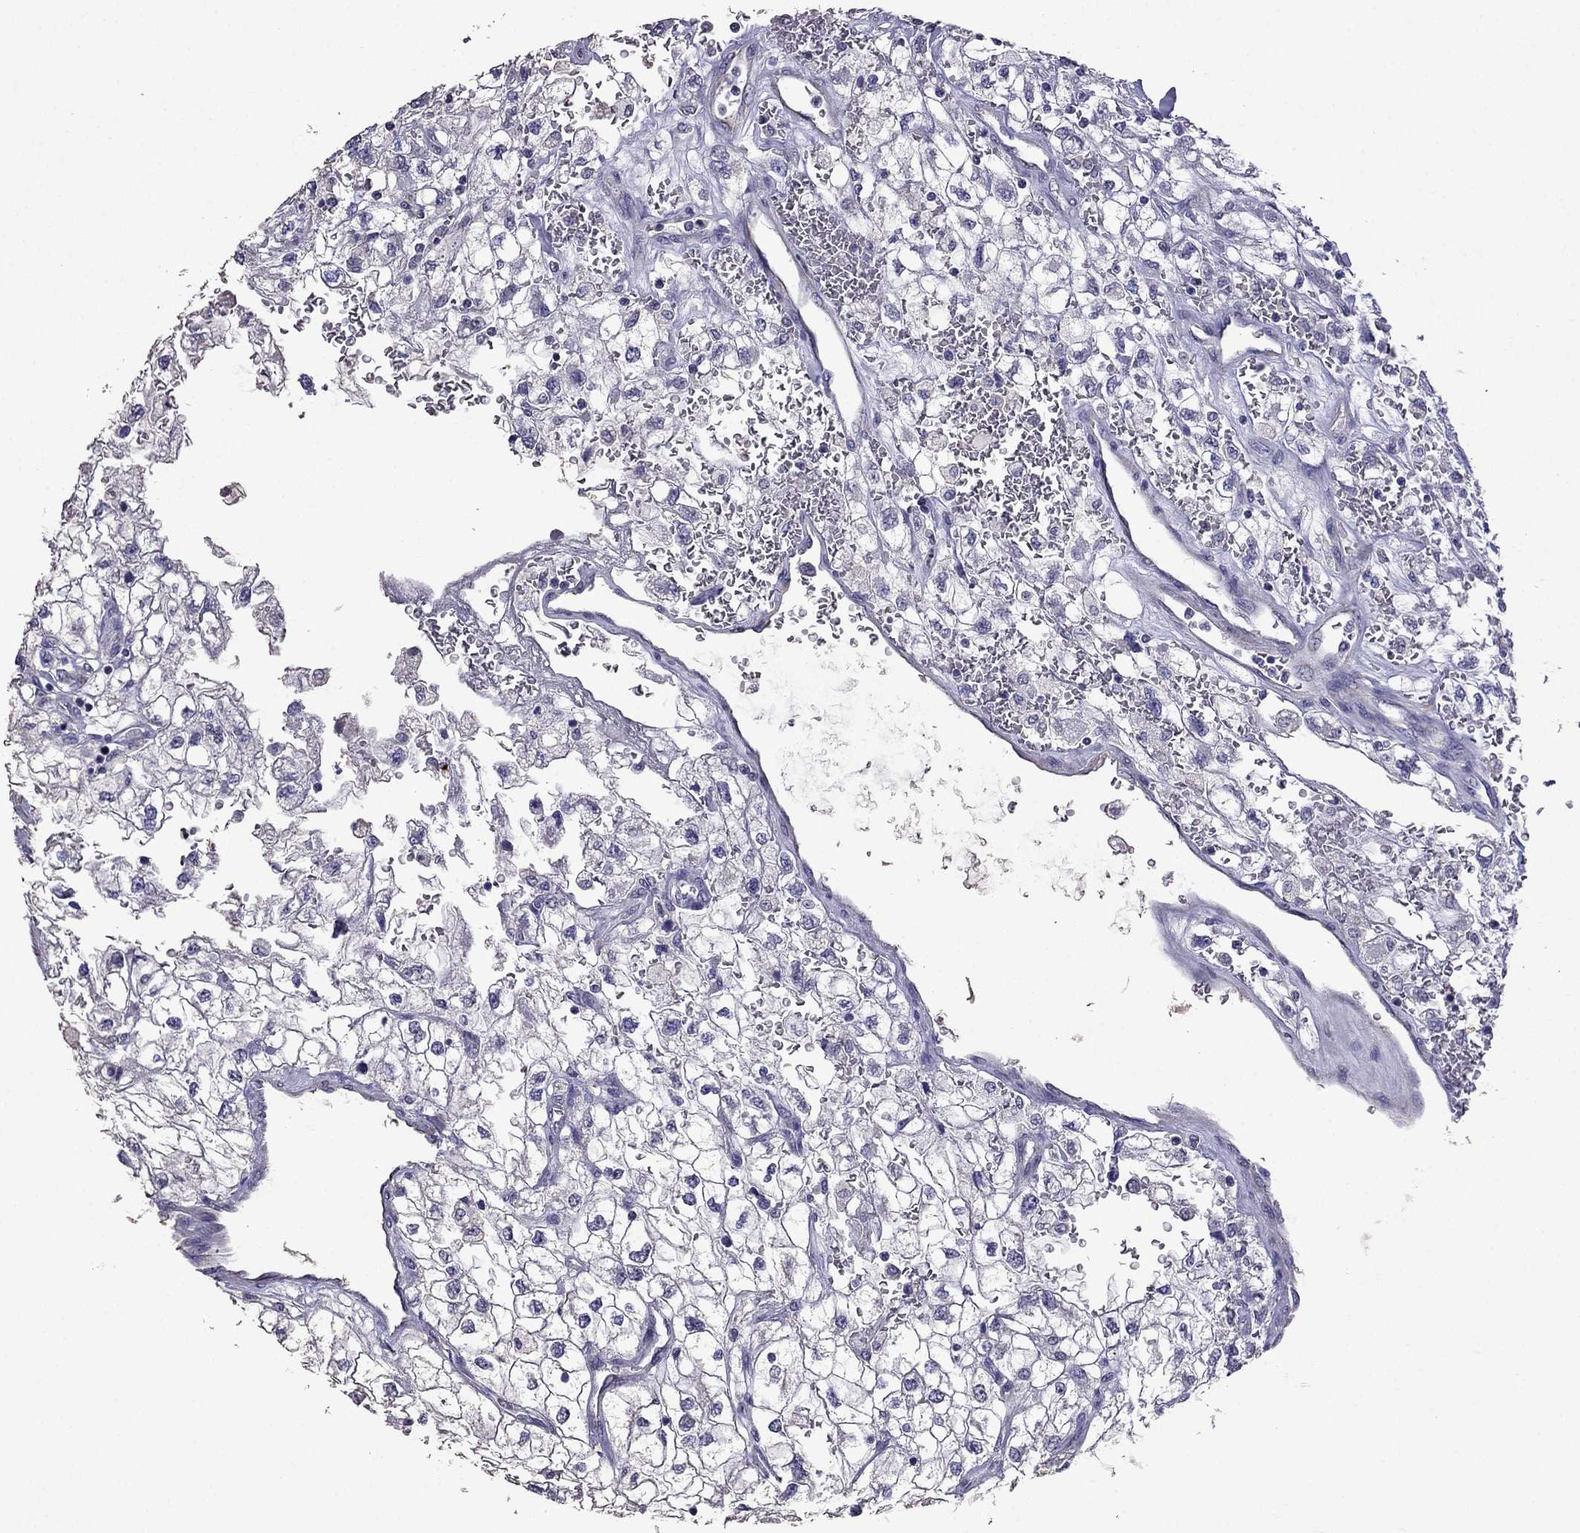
{"staining": {"intensity": "negative", "quantity": "none", "location": "none"}, "tissue": "renal cancer", "cell_type": "Tumor cells", "image_type": "cancer", "snomed": [{"axis": "morphology", "description": "Adenocarcinoma, NOS"}, {"axis": "topography", "description": "Kidney"}], "caption": "Tumor cells show no significant staining in renal adenocarcinoma.", "gene": "AK5", "patient": {"sex": "male", "age": 59}}